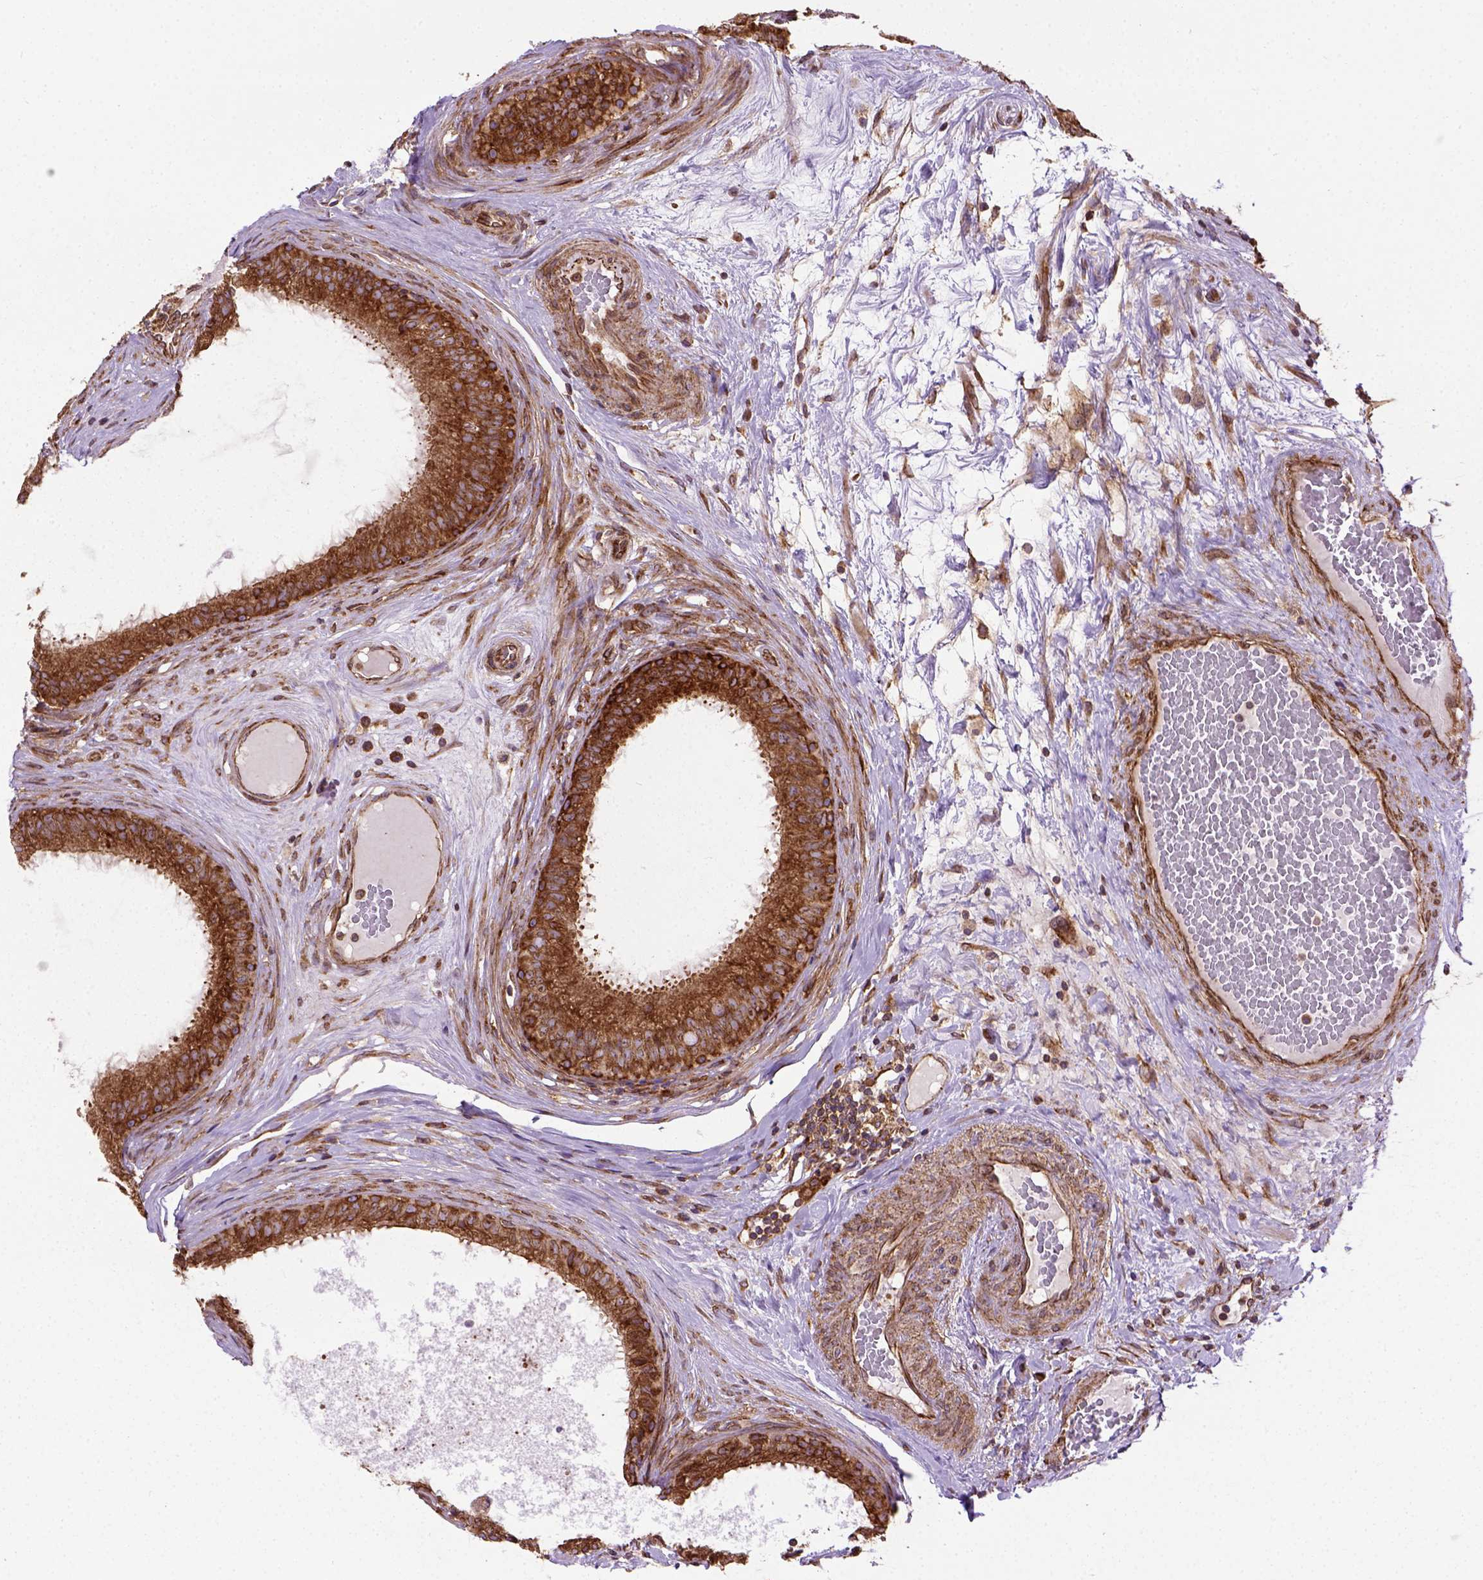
{"staining": {"intensity": "strong", "quantity": ">75%", "location": "cytoplasmic/membranous"}, "tissue": "epididymis", "cell_type": "Glandular cells", "image_type": "normal", "snomed": [{"axis": "morphology", "description": "Normal tissue, NOS"}, {"axis": "topography", "description": "Epididymis"}], "caption": "The immunohistochemical stain labels strong cytoplasmic/membranous staining in glandular cells of normal epididymis.", "gene": "CAPRIN1", "patient": {"sex": "male", "age": 59}}